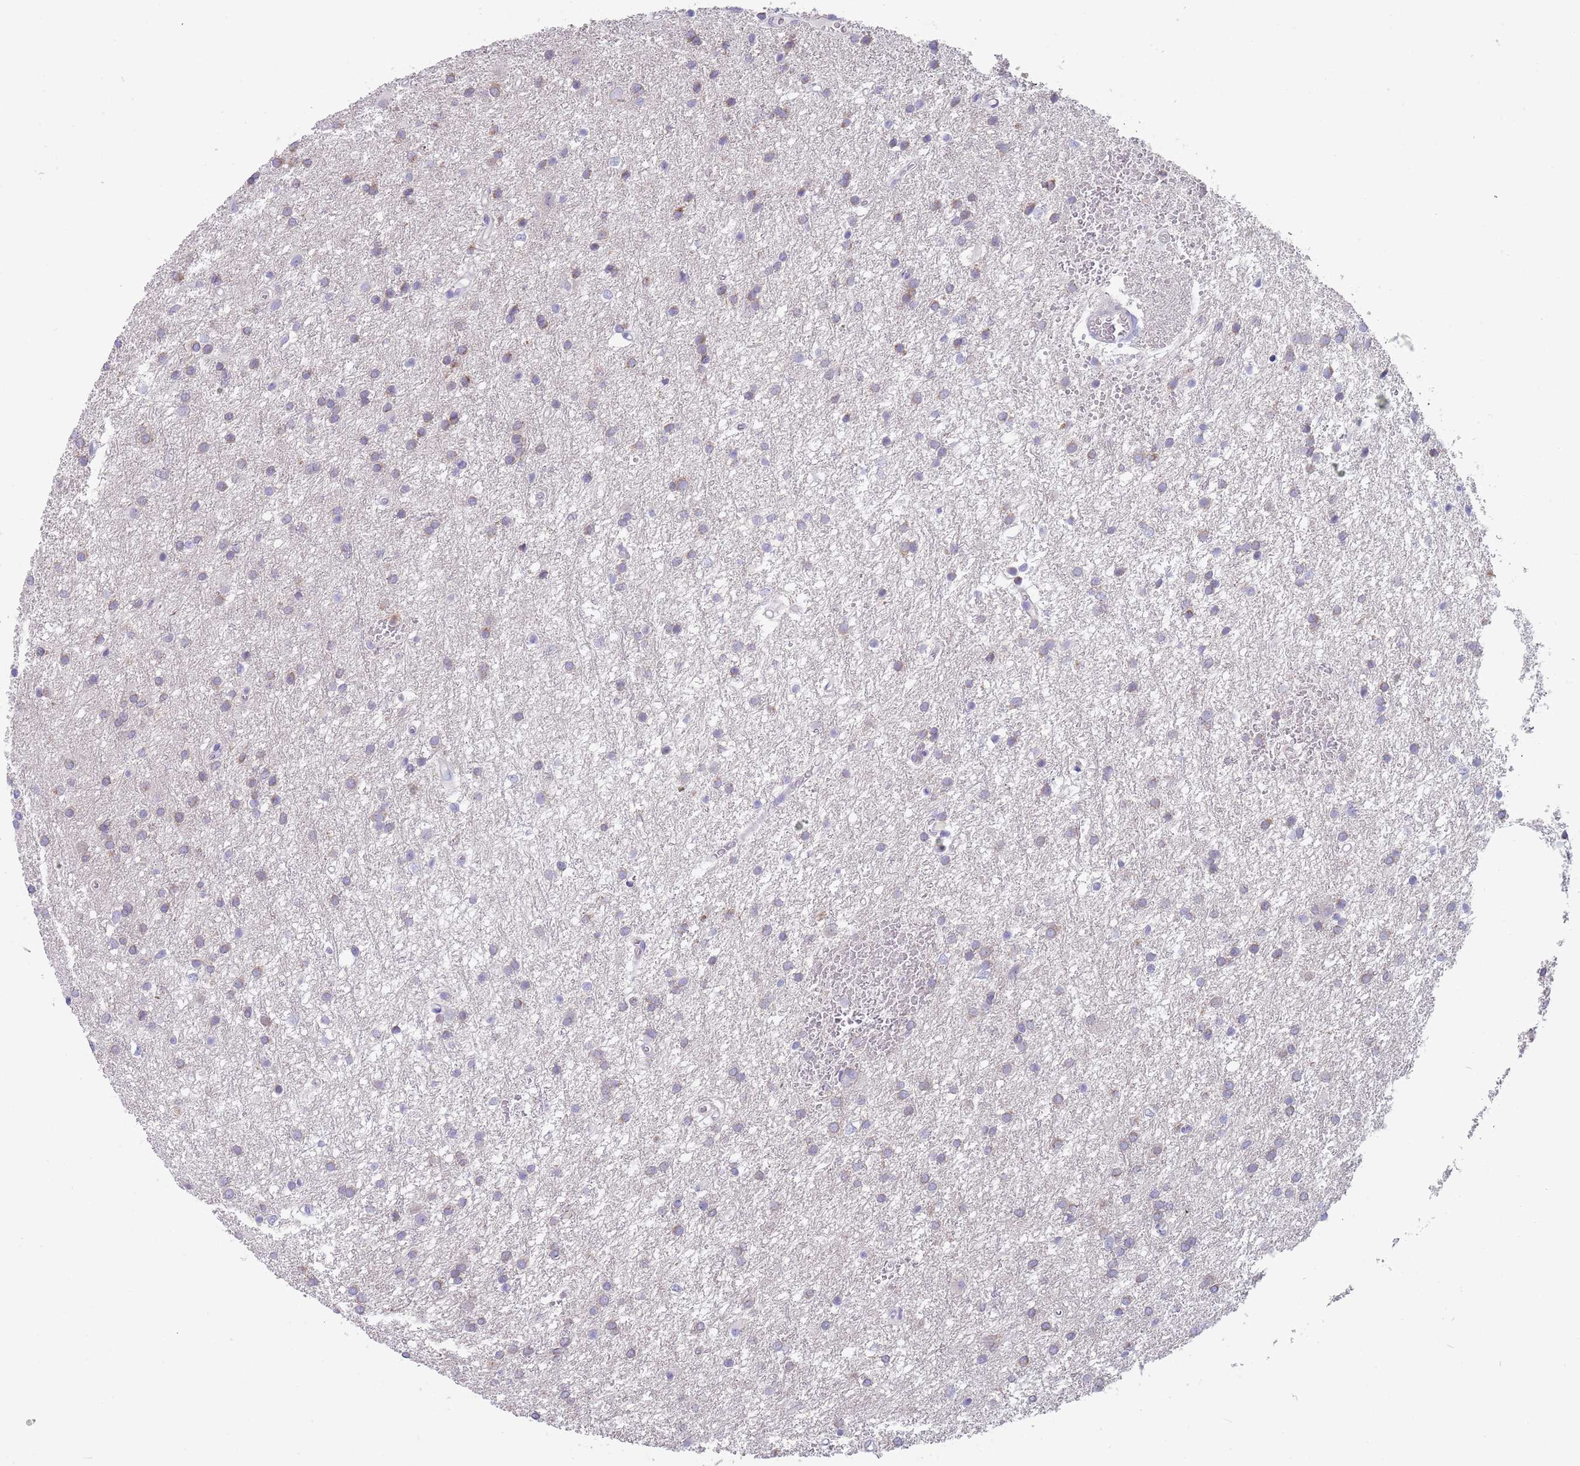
{"staining": {"intensity": "weak", "quantity": "<25%", "location": "cytoplasmic/membranous"}, "tissue": "glioma", "cell_type": "Tumor cells", "image_type": "cancer", "snomed": [{"axis": "morphology", "description": "Glioma, malignant, High grade"}, {"axis": "topography", "description": "Brain"}], "caption": "This micrograph is of malignant glioma (high-grade) stained with immunohistochemistry to label a protein in brown with the nuclei are counter-stained blue. There is no staining in tumor cells.", "gene": "TYW1", "patient": {"sex": "female", "age": 50}}